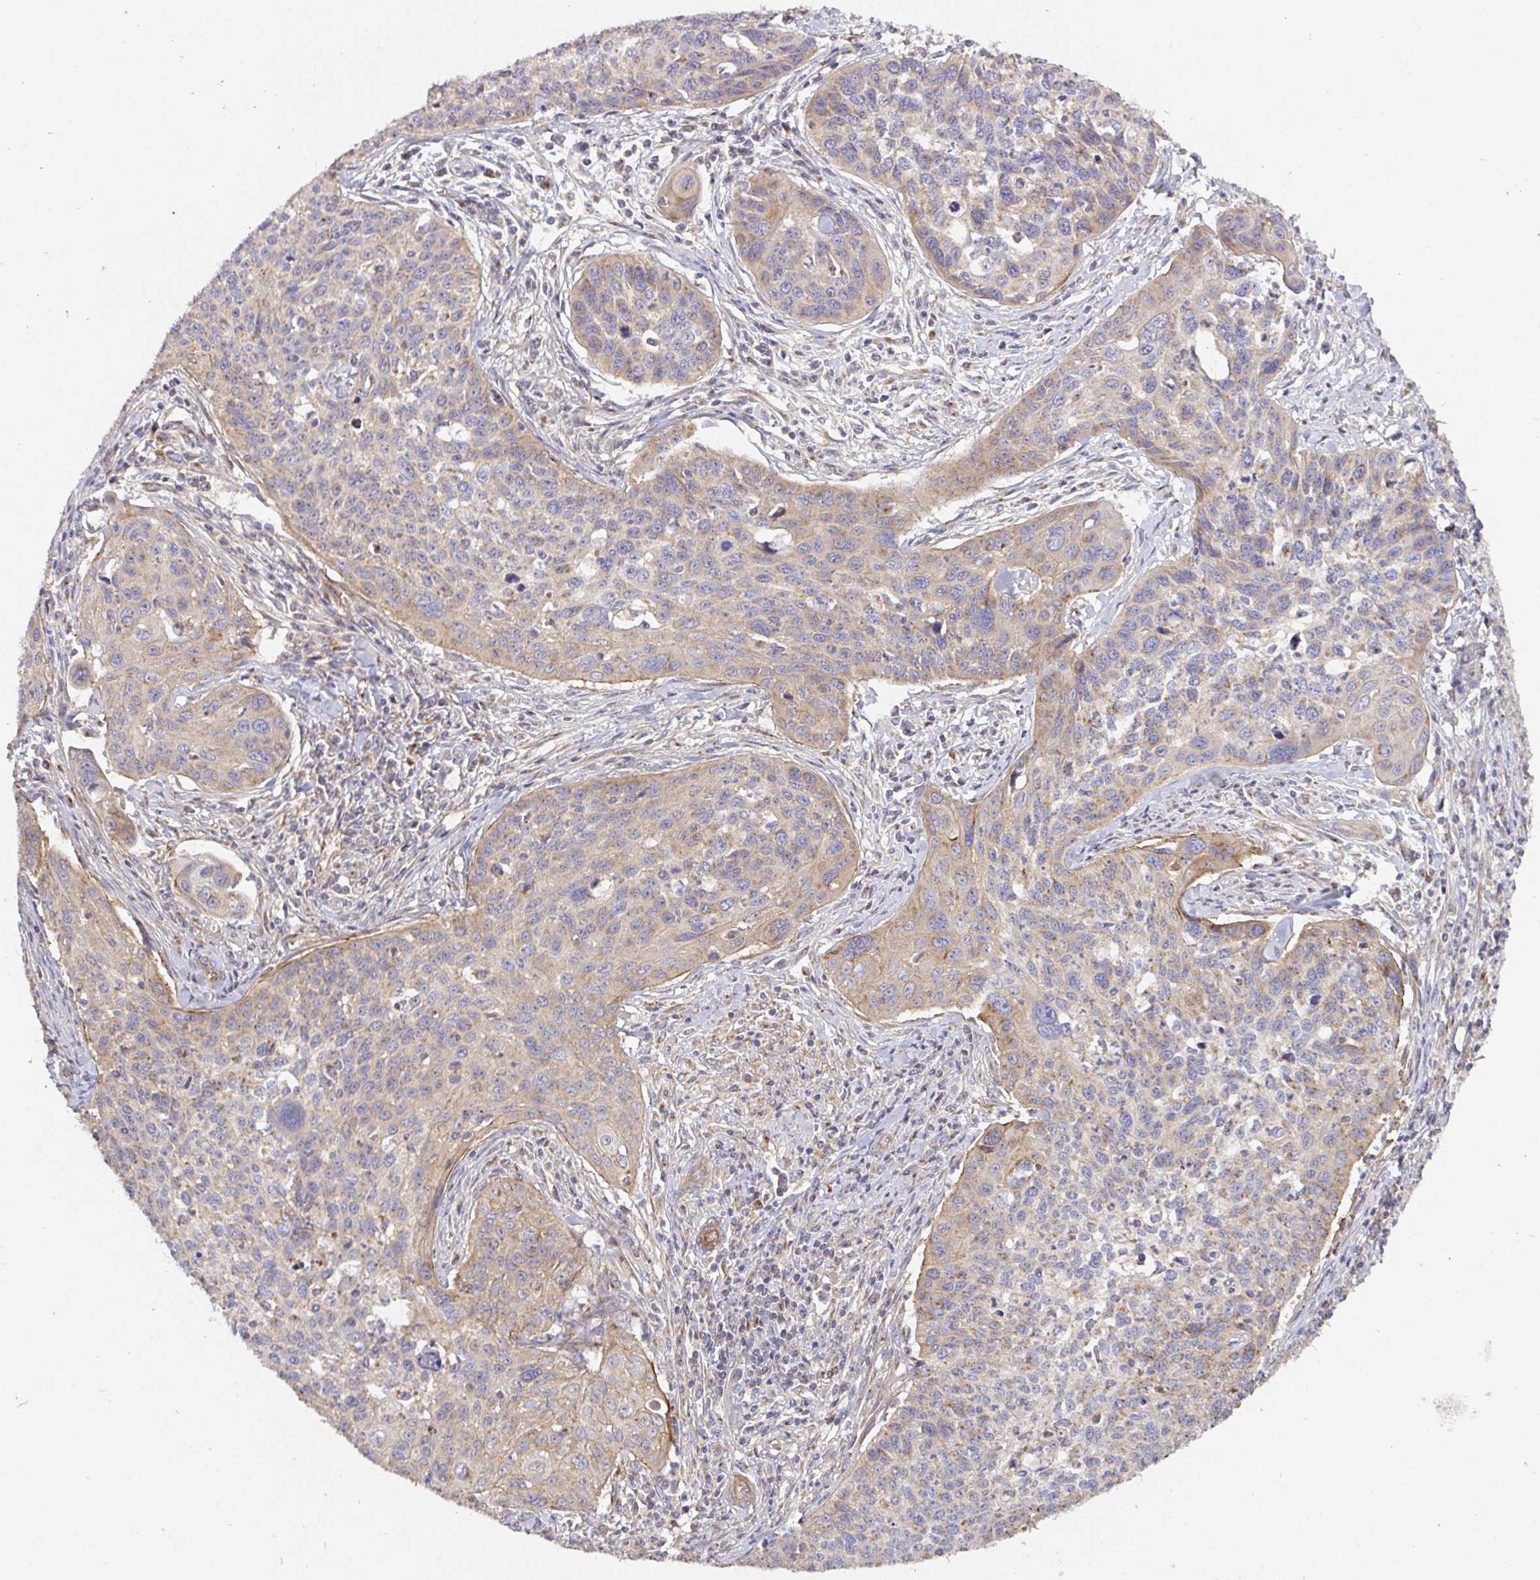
{"staining": {"intensity": "weak", "quantity": "<25%", "location": "cytoplasmic/membranous"}, "tissue": "cervical cancer", "cell_type": "Tumor cells", "image_type": "cancer", "snomed": [{"axis": "morphology", "description": "Squamous cell carcinoma, NOS"}, {"axis": "topography", "description": "Cervix"}], "caption": "Immunohistochemical staining of squamous cell carcinoma (cervical) demonstrates no significant staining in tumor cells.", "gene": "TM9SF4", "patient": {"sex": "female", "age": 31}}